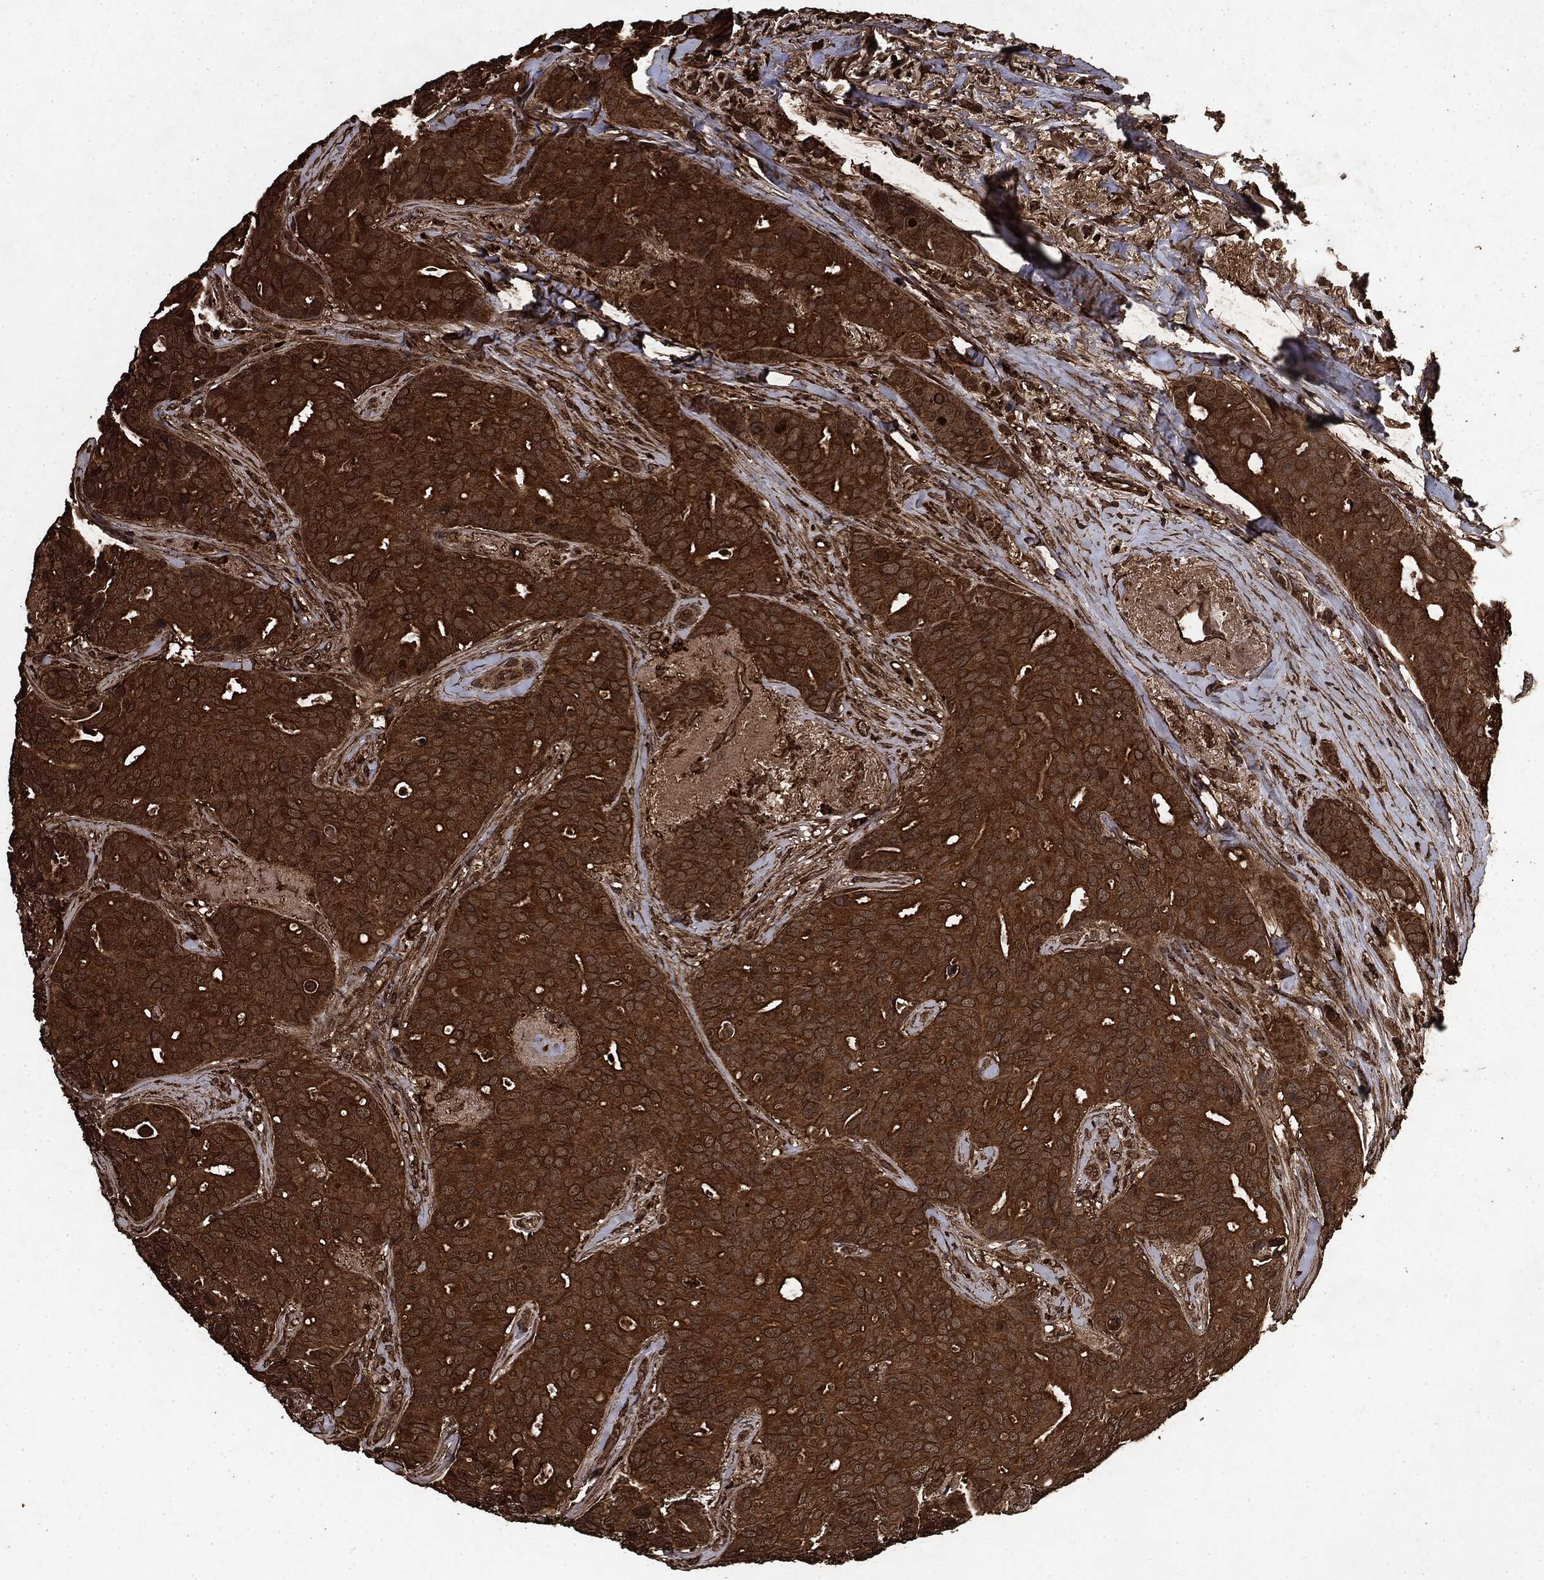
{"staining": {"intensity": "strong", "quantity": ">75%", "location": "cytoplasmic/membranous"}, "tissue": "breast cancer", "cell_type": "Tumor cells", "image_type": "cancer", "snomed": [{"axis": "morphology", "description": "Duct carcinoma"}, {"axis": "topography", "description": "Breast"}], "caption": "Immunohistochemical staining of breast invasive ductal carcinoma demonstrates high levels of strong cytoplasmic/membranous protein staining in approximately >75% of tumor cells. The staining was performed using DAB, with brown indicating positive protein expression. Nuclei are stained blue with hematoxylin.", "gene": "ARAF", "patient": {"sex": "female", "age": 54}}